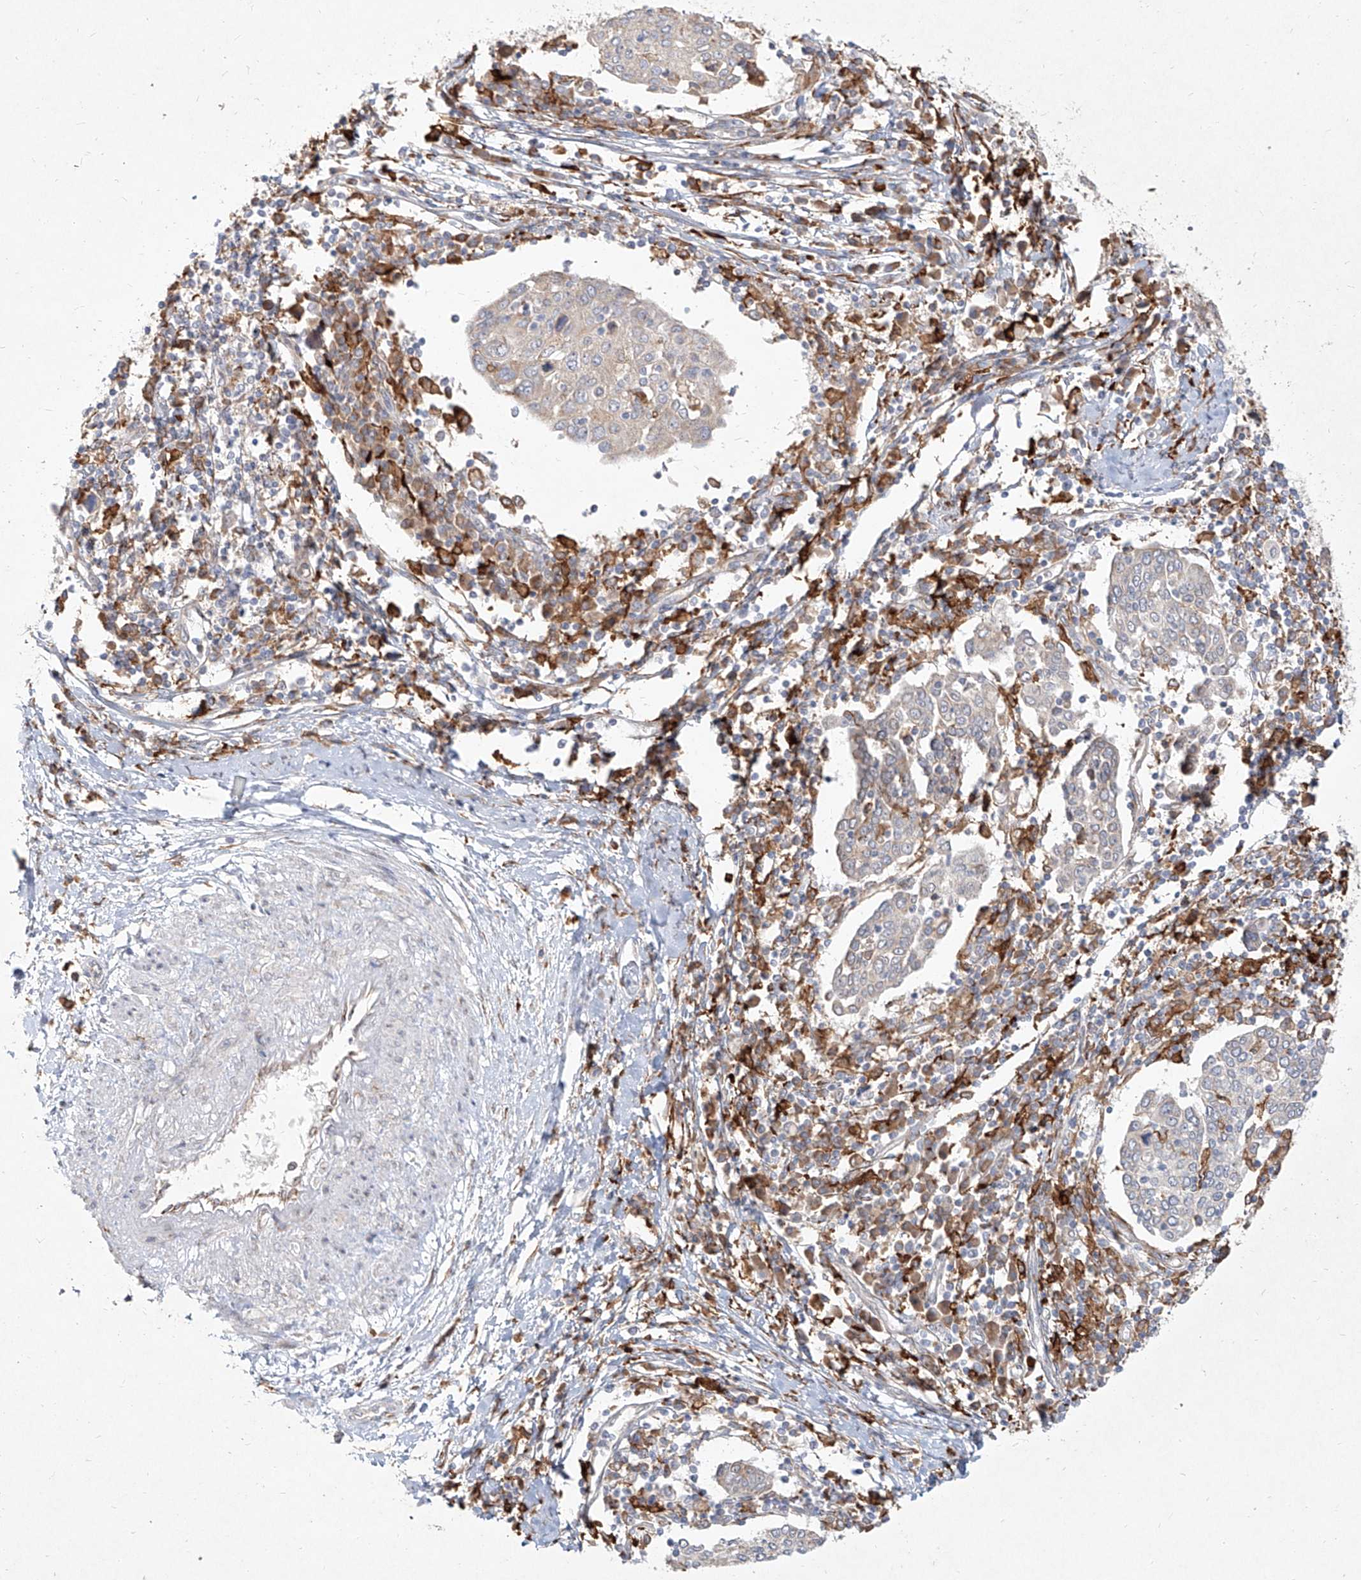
{"staining": {"intensity": "negative", "quantity": "none", "location": "none"}, "tissue": "cervical cancer", "cell_type": "Tumor cells", "image_type": "cancer", "snomed": [{"axis": "morphology", "description": "Squamous cell carcinoma, NOS"}, {"axis": "topography", "description": "Cervix"}], "caption": "Cervical cancer (squamous cell carcinoma) was stained to show a protein in brown. There is no significant positivity in tumor cells. The staining is performed using DAB brown chromogen with nuclei counter-stained in using hematoxylin.", "gene": "CD209", "patient": {"sex": "female", "age": 40}}